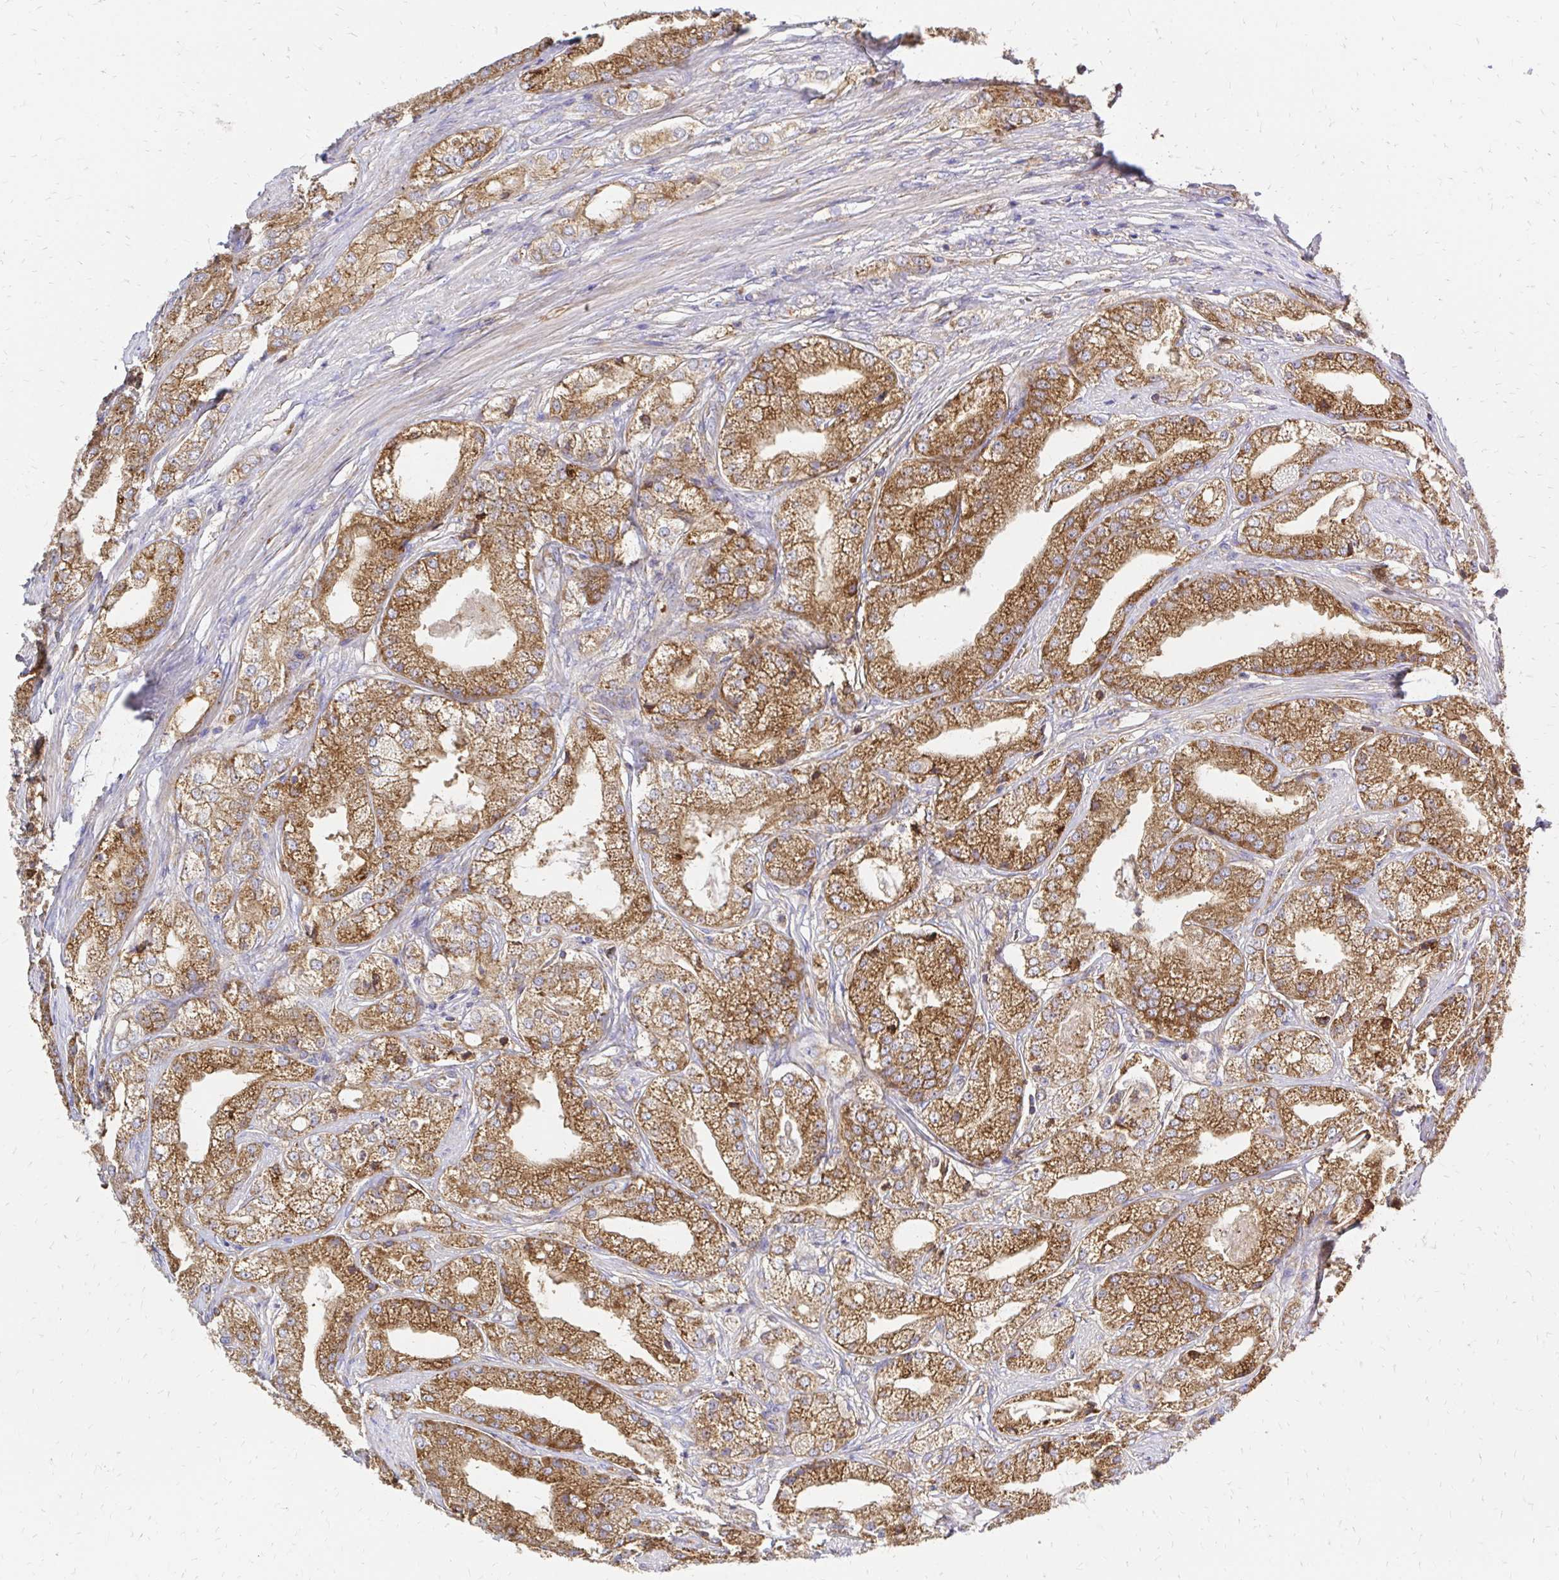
{"staining": {"intensity": "moderate", "quantity": ">75%", "location": "cytoplasmic/membranous"}, "tissue": "prostate cancer", "cell_type": "Tumor cells", "image_type": "cancer", "snomed": [{"axis": "morphology", "description": "Adenocarcinoma, High grade"}, {"axis": "topography", "description": "Prostate"}], "caption": "A brown stain highlights moderate cytoplasmic/membranous positivity of a protein in prostate cancer tumor cells.", "gene": "MRPL13", "patient": {"sex": "male", "age": 61}}